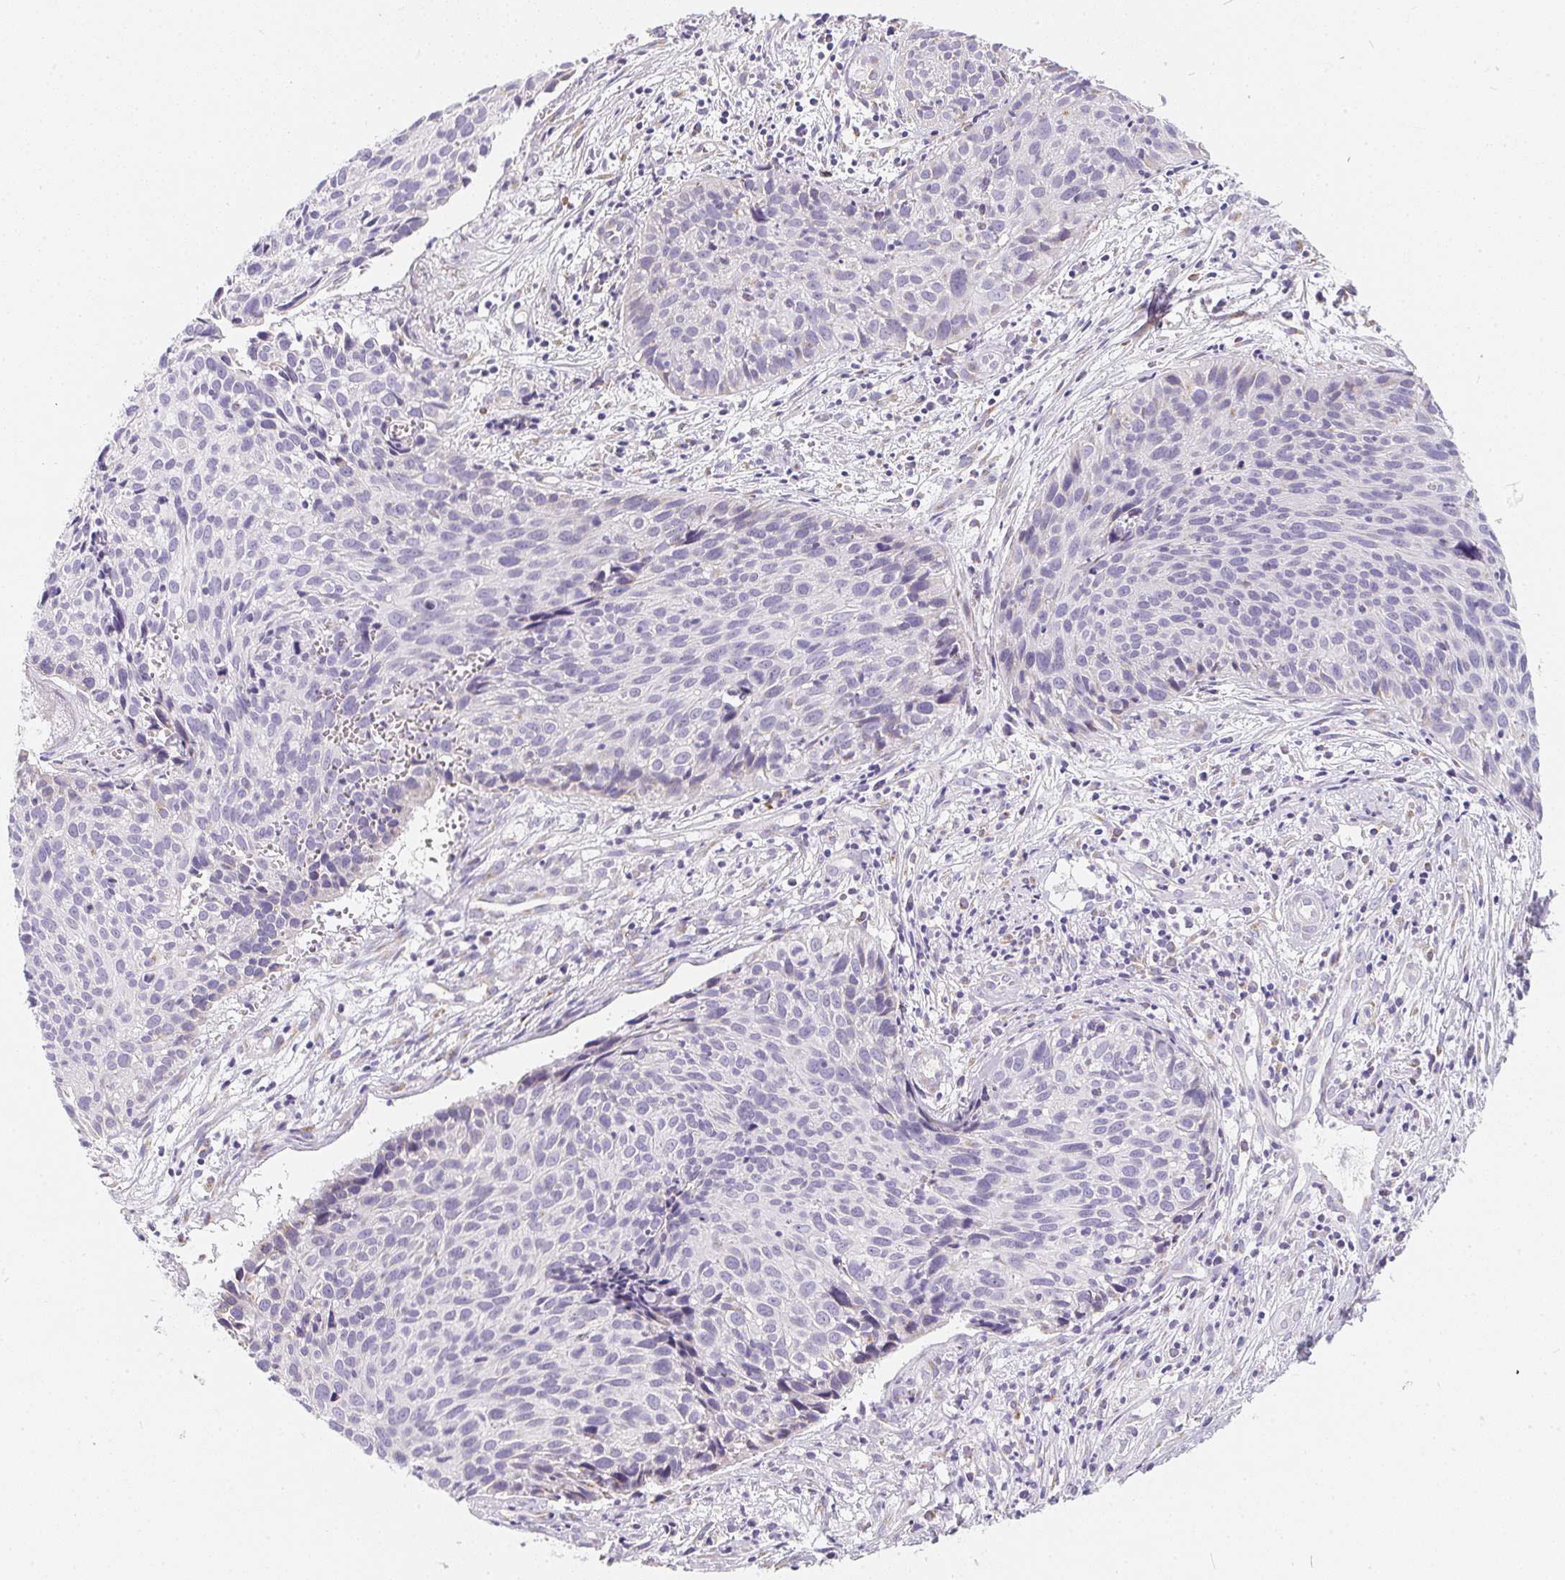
{"staining": {"intensity": "negative", "quantity": "none", "location": "none"}, "tissue": "cervical cancer", "cell_type": "Tumor cells", "image_type": "cancer", "snomed": [{"axis": "morphology", "description": "Squamous cell carcinoma, NOS"}, {"axis": "topography", "description": "Cervix"}], "caption": "Protein analysis of cervical squamous cell carcinoma reveals no significant expression in tumor cells. (DAB (3,3'-diaminobenzidine) immunohistochemistry, high magnification).", "gene": "MAP1A", "patient": {"sex": "female", "age": 30}}